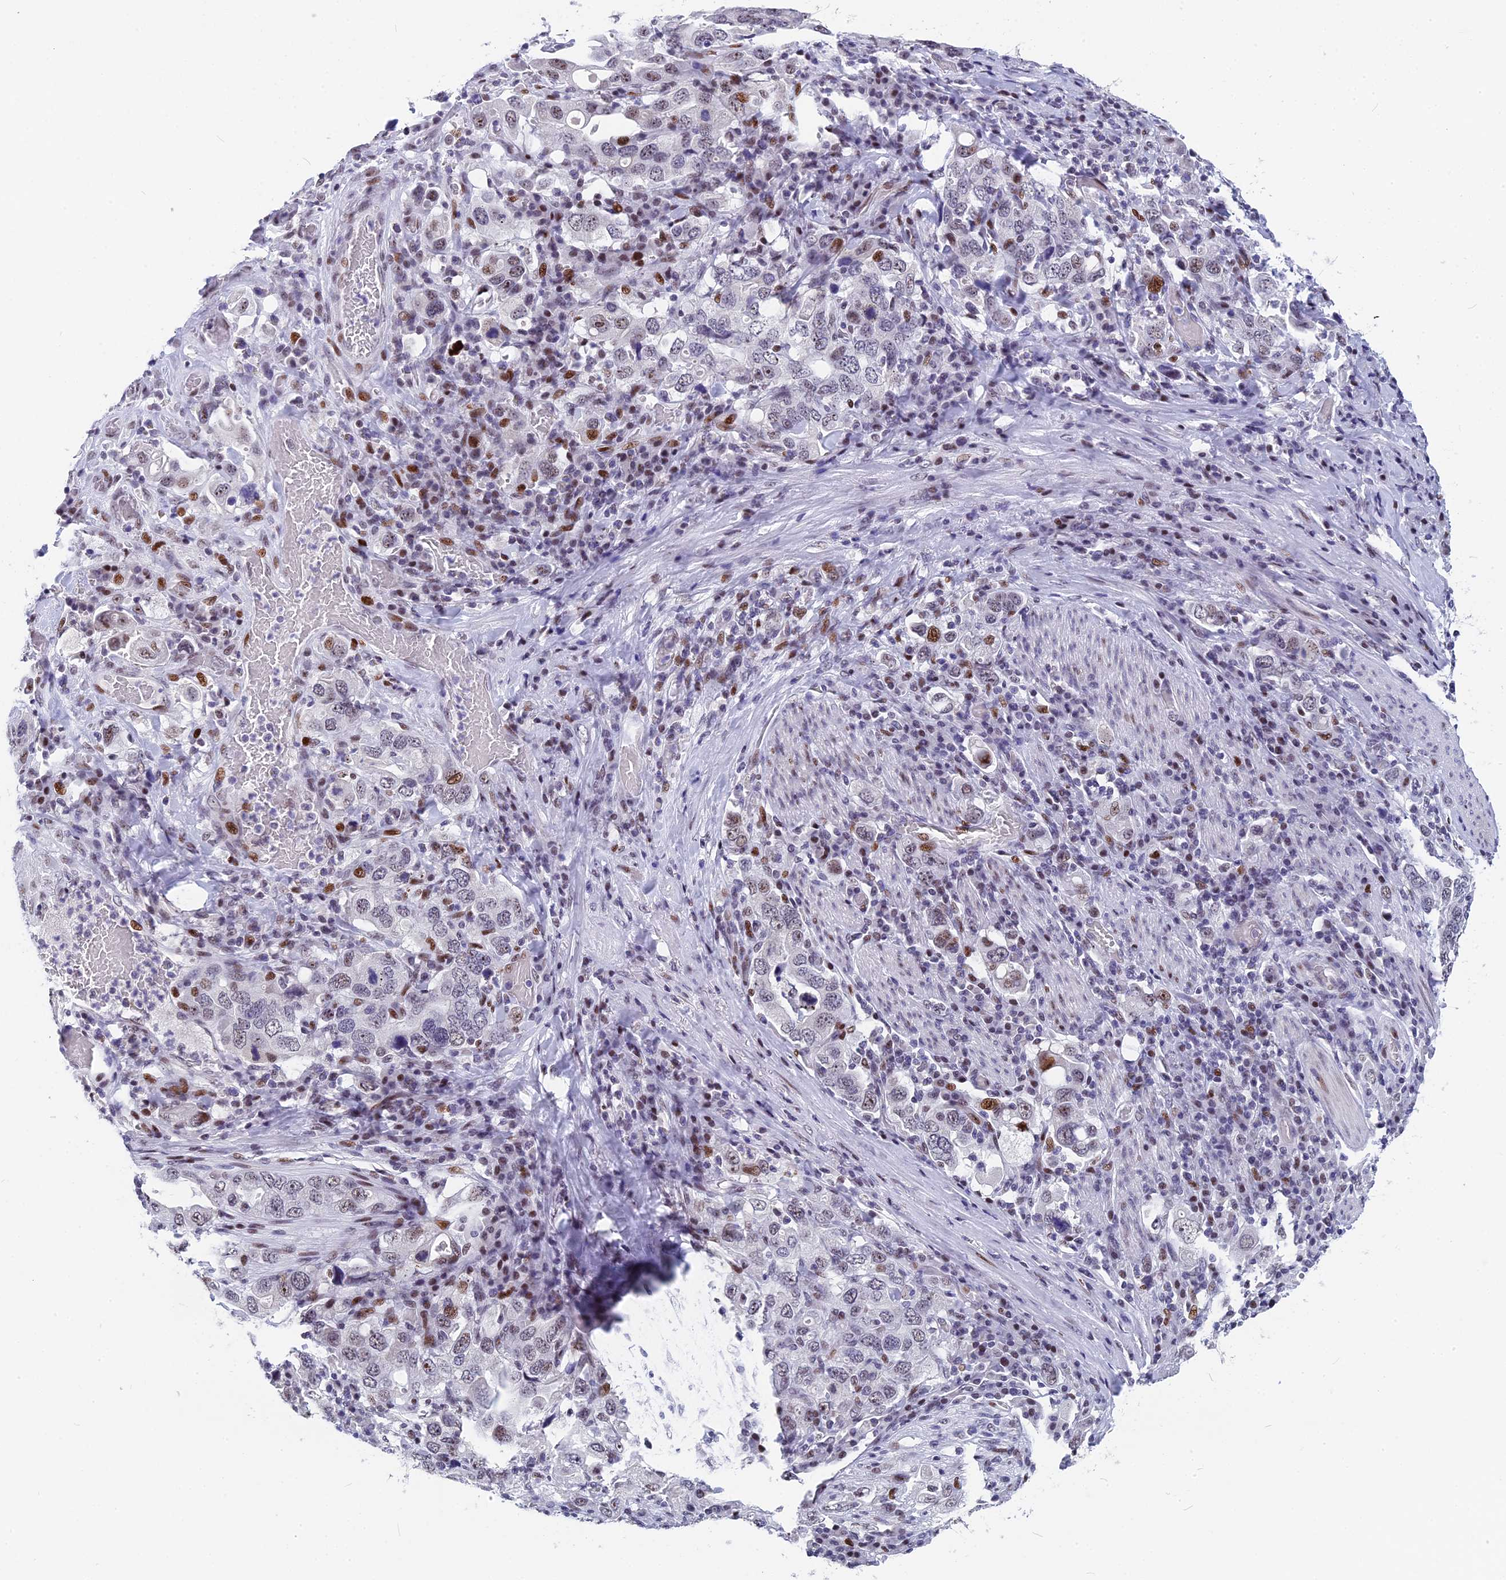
{"staining": {"intensity": "weak", "quantity": "25%-75%", "location": "nuclear"}, "tissue": "stomach cancer", "cell_type": "Tumor cells", "image_type": "cancer", "snomed": [{"axis": "morphology", "description": "Adenocarcinoma, NOS"}, {"axis": "topography", "description": "Stomach, upper"}], "caption": "Stomach cancer (adenocarcinoma) stained for a protein (brown) shows weak nuclear positive staining in approximately 25%-75% of tumor cells.", "gene": "NSA2", "patient": {"sex": "male", "age": 62}}